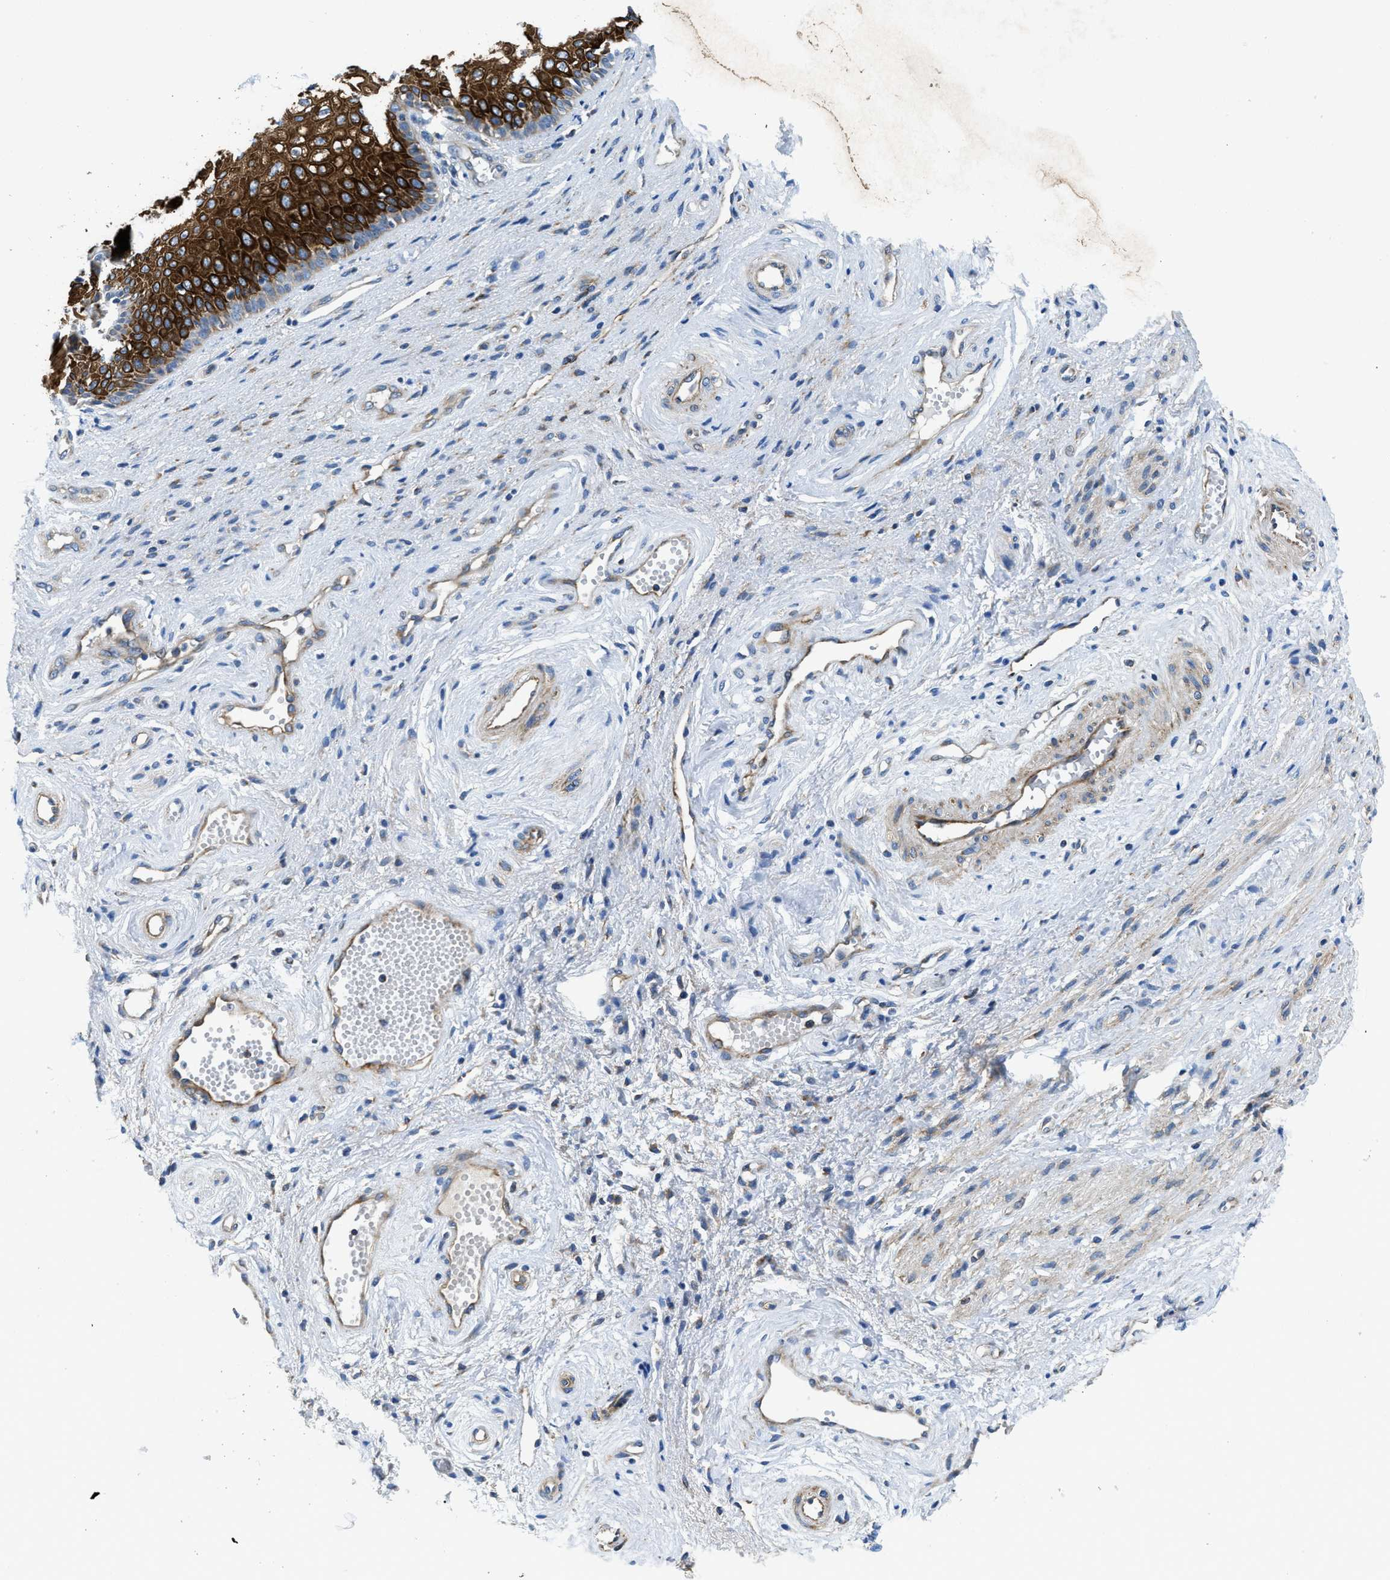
{"staining": {"intensity": "strong", "quantity": ">75%", "location": "cytoplasmic/membranous"}, "tissue": "vagina", "cell_type": "Squamous epithelial cells", "image_type": "normal", "snomed": [{"axis": "morphology", "description": "Normal tissue, NOS"}, {"axis": "topography", "description": "Vagina"}], "caption": "An immunohistochemistry image of normal tissue is shown. Protein staining in brown labels strong cytoplasmic/membranous positivity in vagina within squamous epithelial cells. The staining was performed using DAB to visualize the protein expression in brown, while the nuclei were stained in blue with hematoxylin (Magnification: 20x).", "gene": "STK33", "patient": {"sex": "female", "age": 34}}